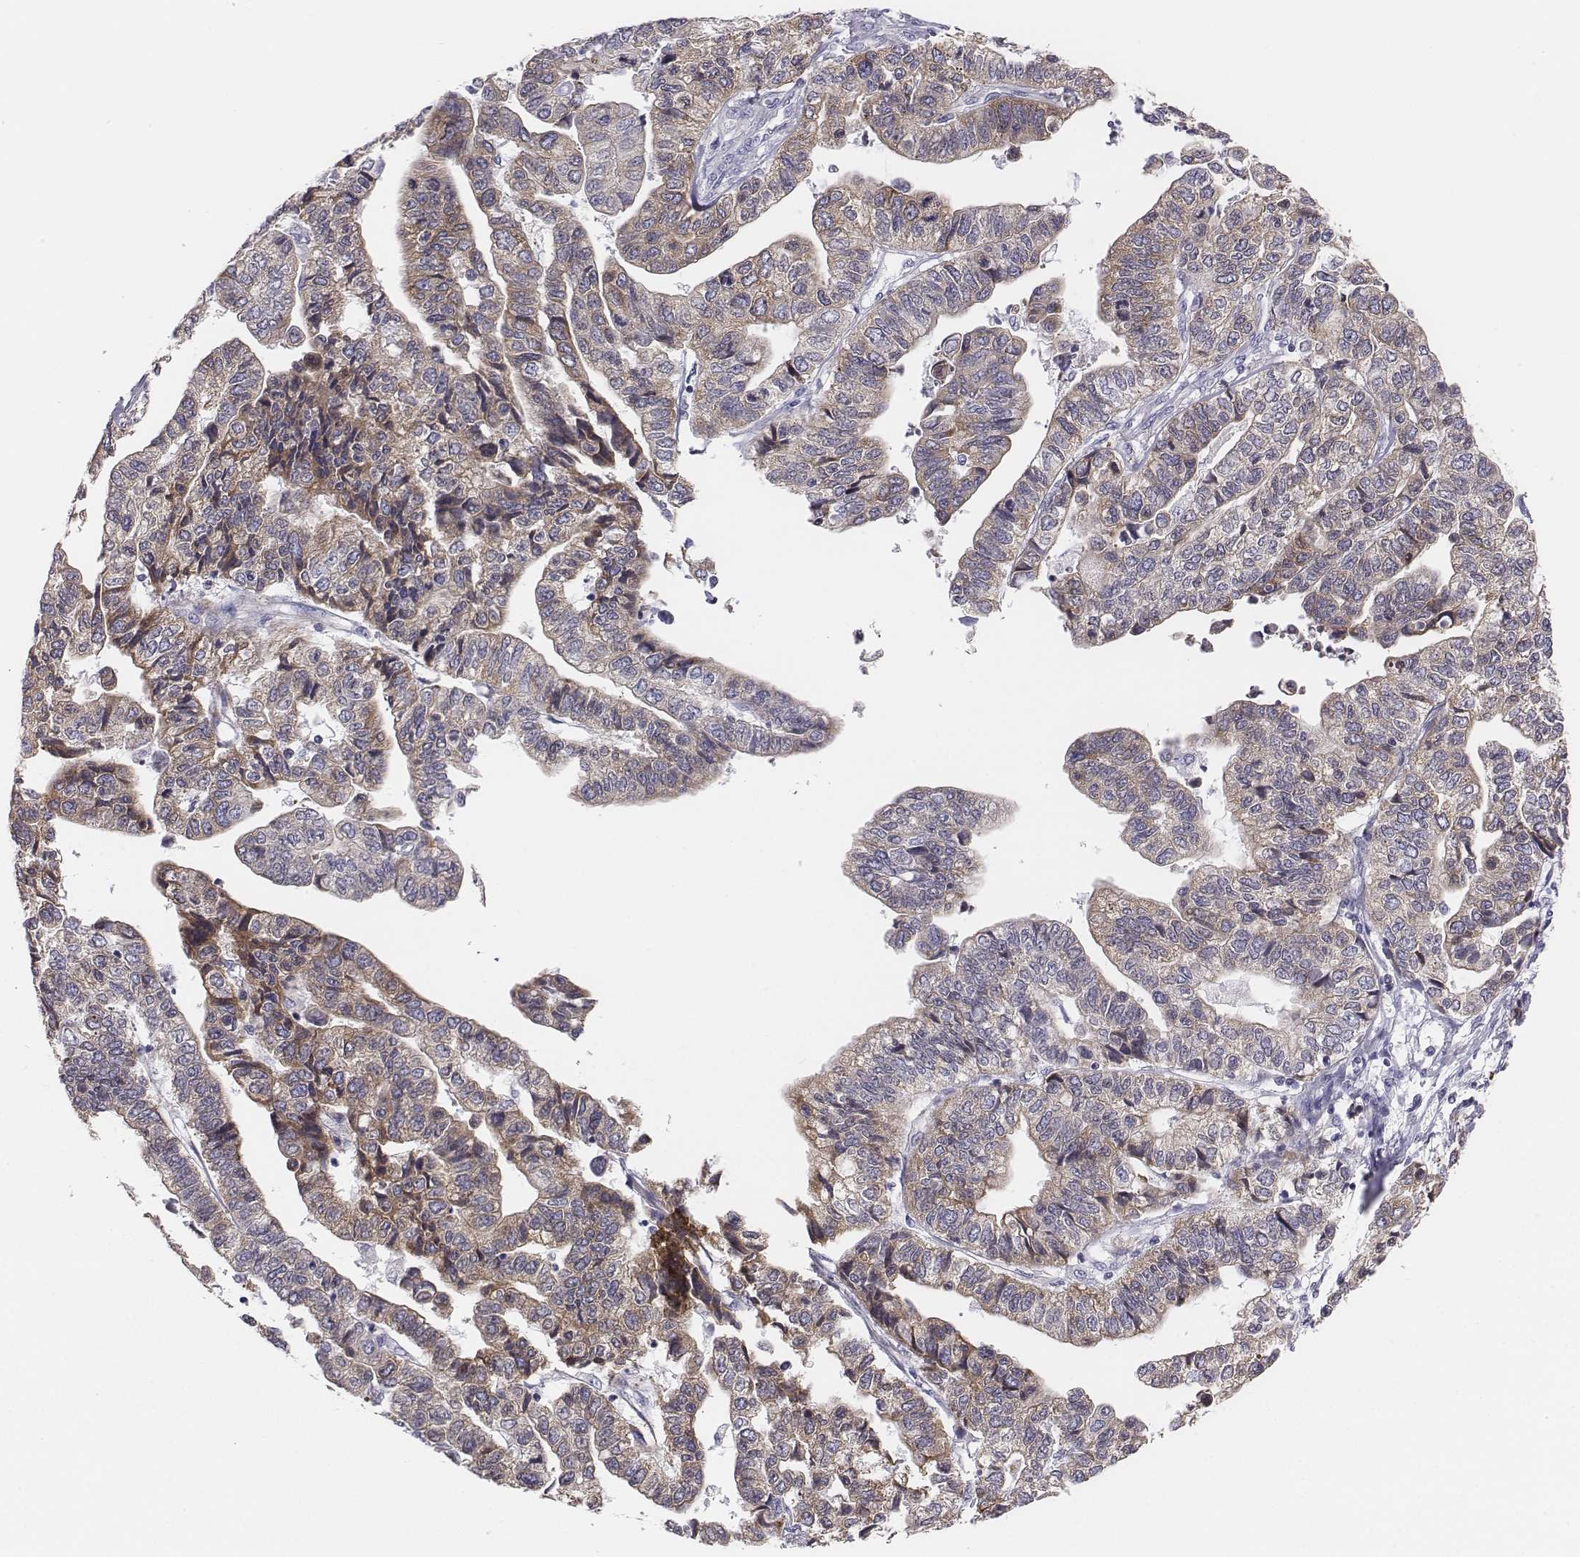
{"staining": {"intensity": "weak", "quantity": "<25%", "location": "cytoplasmic/membranous"}, "tissue": "stomach cancer", "cell_type": "Tumor cells", "image_type": "cancer", "snomed": [{"axis": "morphology", "description": "Adenocarcinoma, NOS"}, {"axis": "topography", "description": "Stomach, upper"}], "caption": "The micrograph demonstrates no staining of tumor cells in stomach cancer (adenocarcinoma). (DAB (3,3'-diaminobenzidine) immunohistochemistry with hematoxylin counter stain).", "gene": "CHST14", "patient": {"sex": "female", "age": 67}}